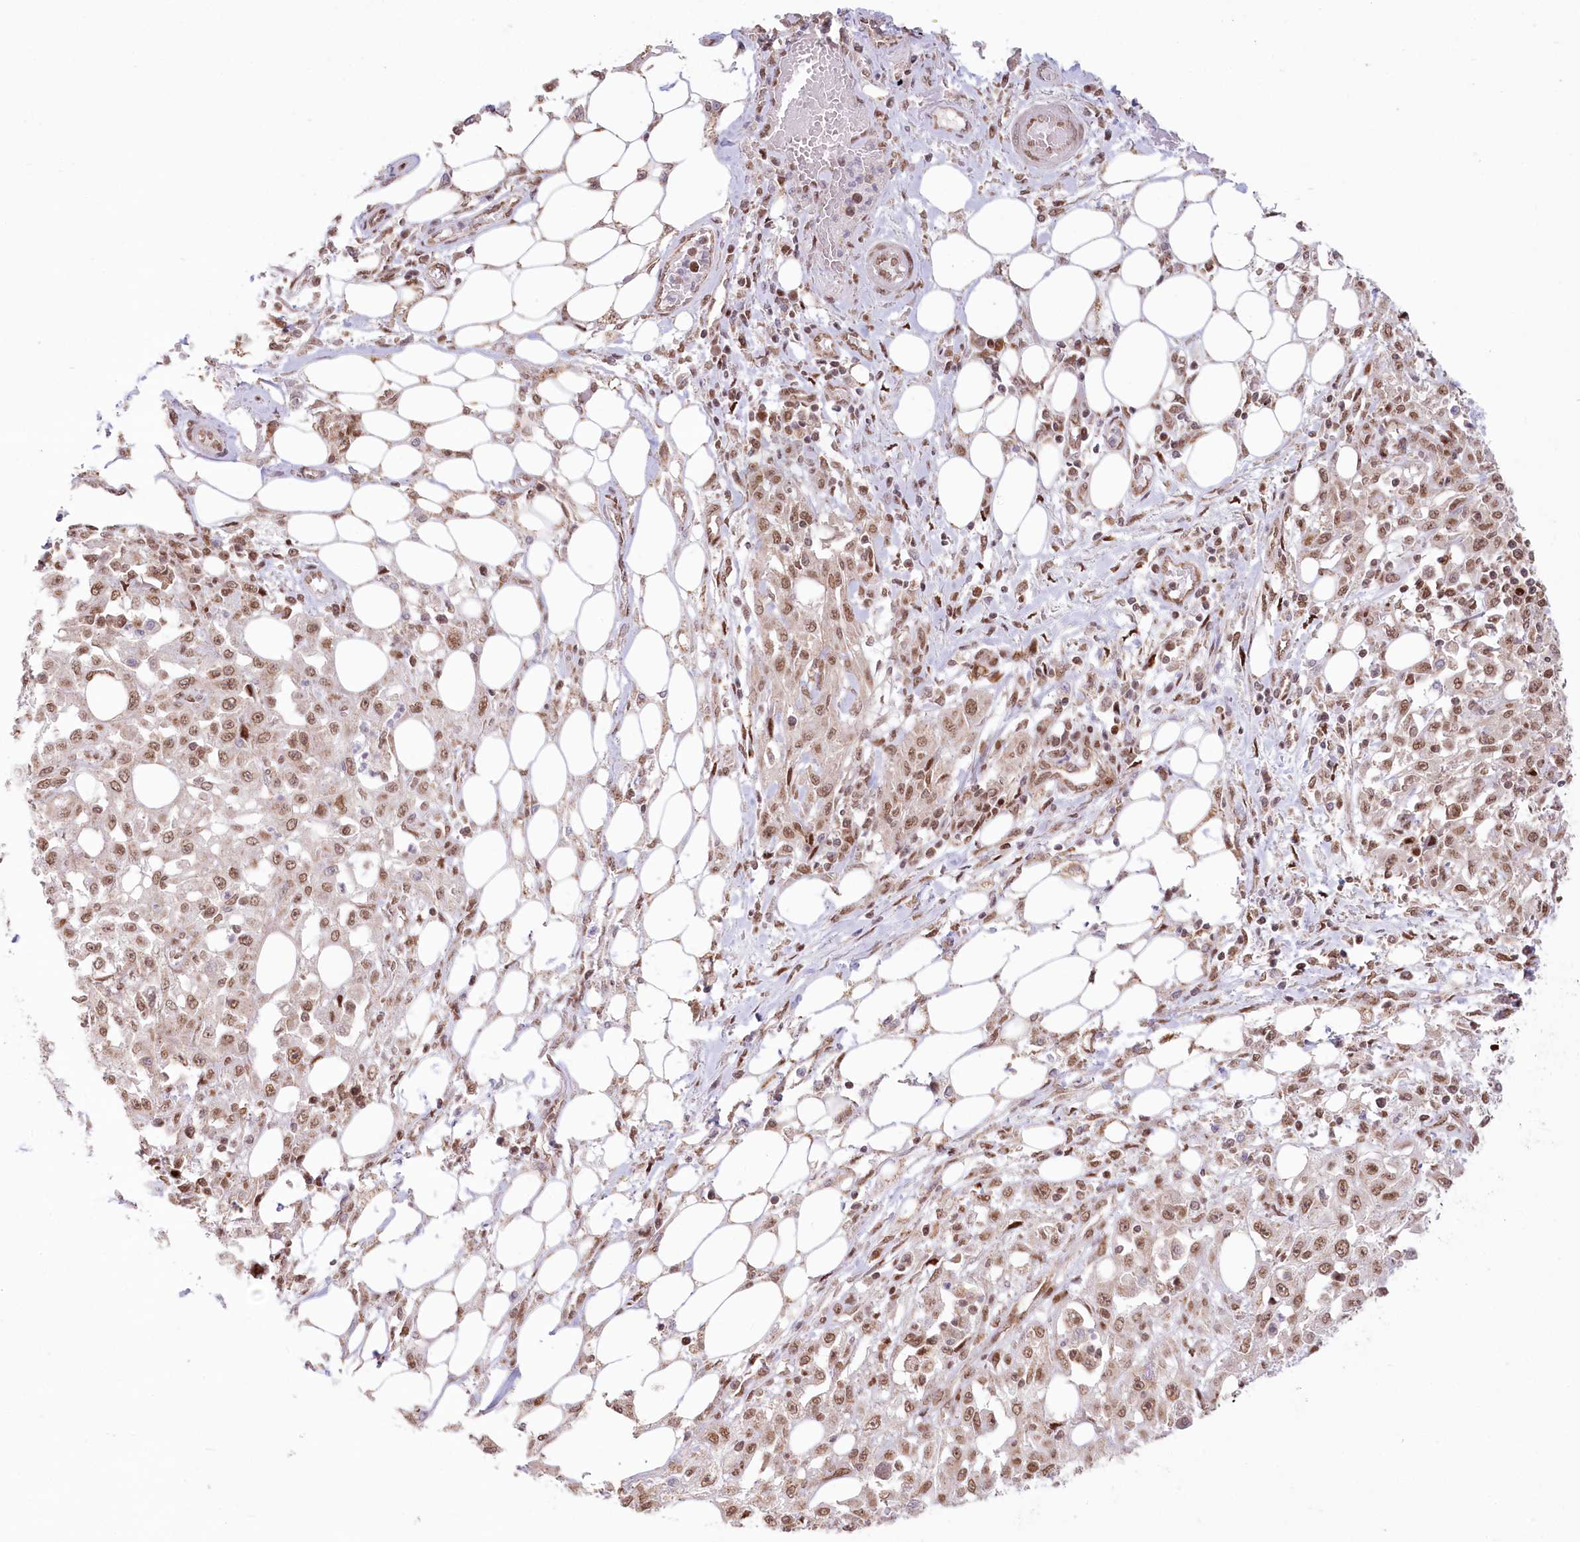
{"staining": {"intensity": "moderate", "quantity": ">75%", "location": "nuclear"}, "tissue": "skin cancer", "cell_type": "Tumor cells", "image_type": "cancer", "snomed": [{"axis": "morphology", "description": "Squamous cell carcinoma, NOS"}, {"axis": "morphology", "description": "Squamous cell carcinoma, metastatic, NOS"}, {"axis": "topography", "description": "Skin"}, {"axis": "topography", "description": "Lymph node"}], "caption": "Moderate nuclear expression for a protein is seen in about >75% of tumor cells of skin metastatic squamous cell carcinoma using immunohistochemistry.", "gene": "PYURF", "patient": {"sex": "male", "age": 75}}